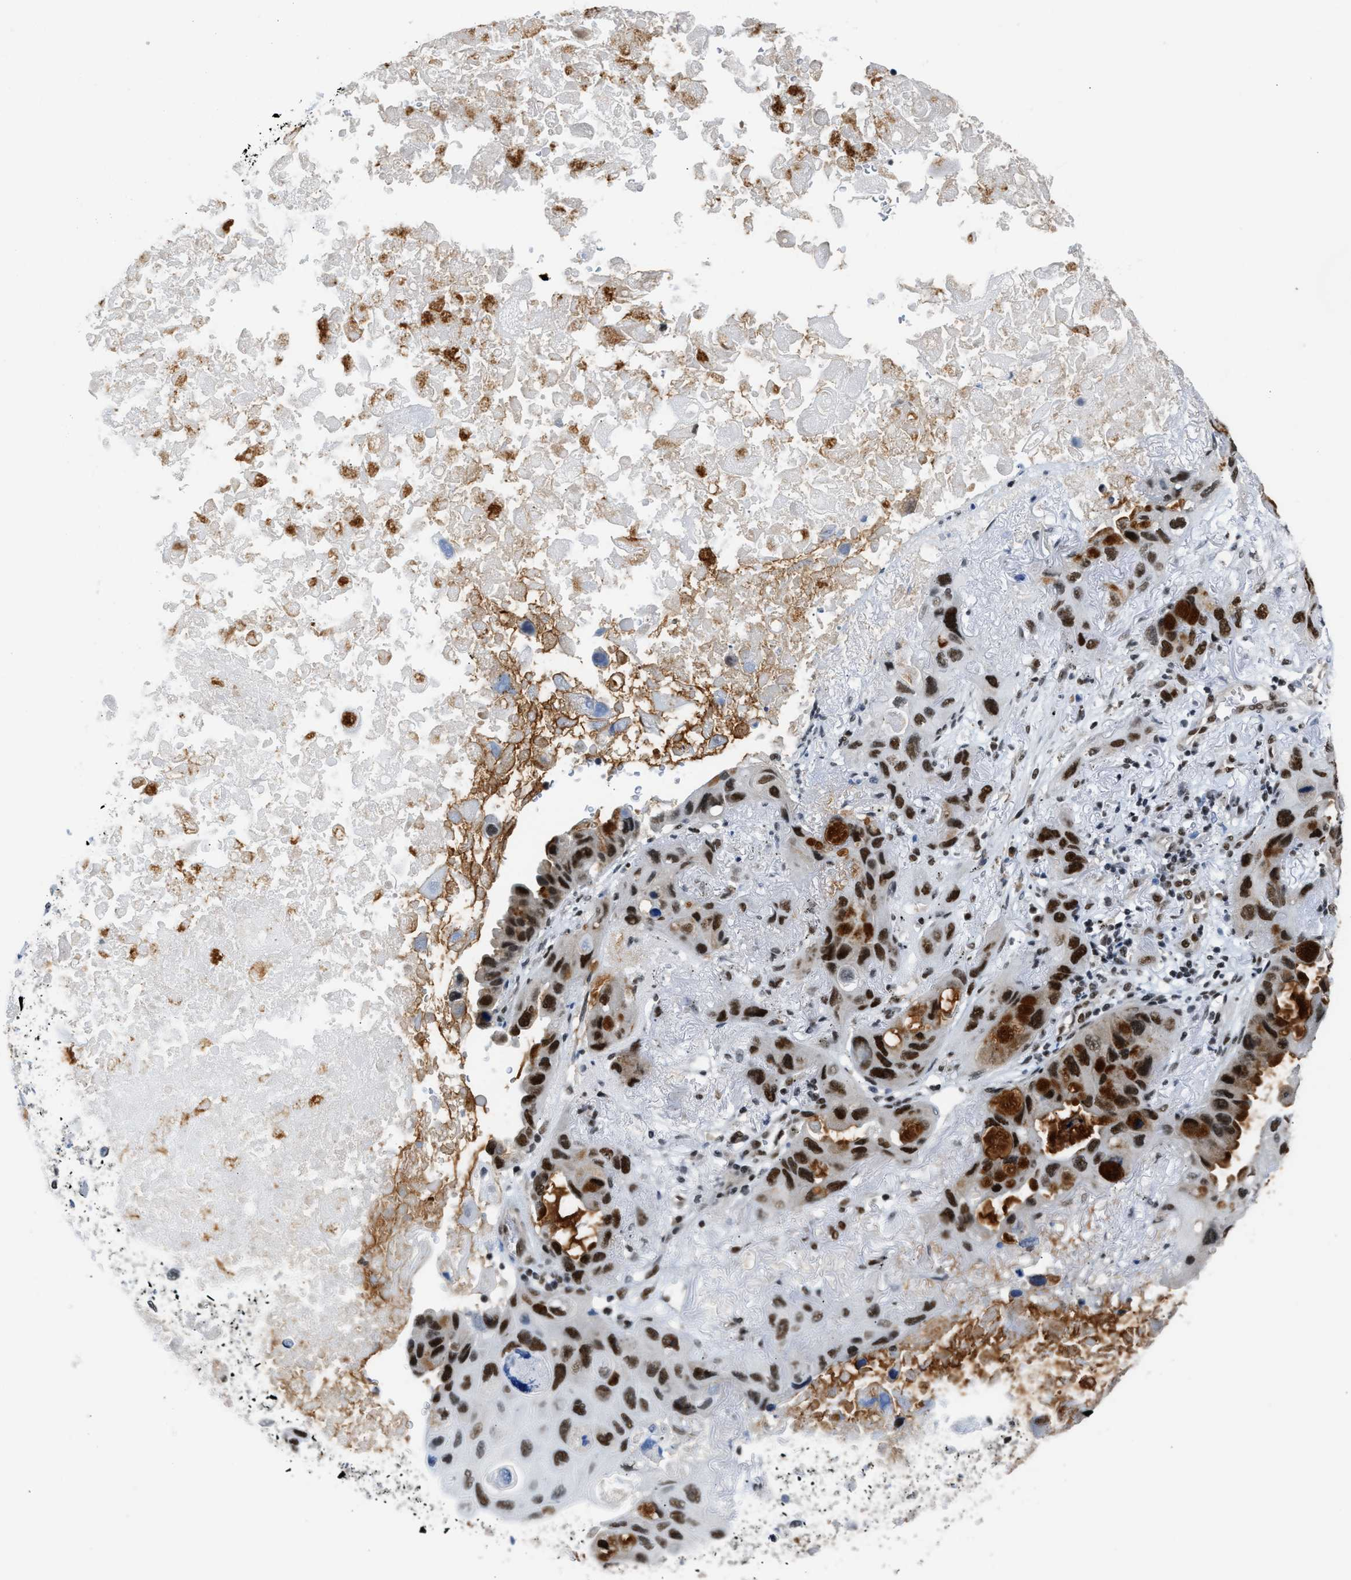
{"staining": {"intensity": "strong", "quantity": ">75%", "location": "nuclear"}, "tissue": "lung cancer", "cell_type": "Tumor cells", "image_type": "cancer", "snomed": [{"axis": "morphology", "description": "Squamous cell carcinoma, NOS"}, {"axis": "topography", "description": "Lung"}], "caption": "A high-resolution histopathology image shows immunohistochemistry (IHC) staining of lung cancer, which shows strong nuclear staining in approximately >75% of tumor cells.", "gene": "SCAF4", "patient": {"sex": "female", "age": 73}}